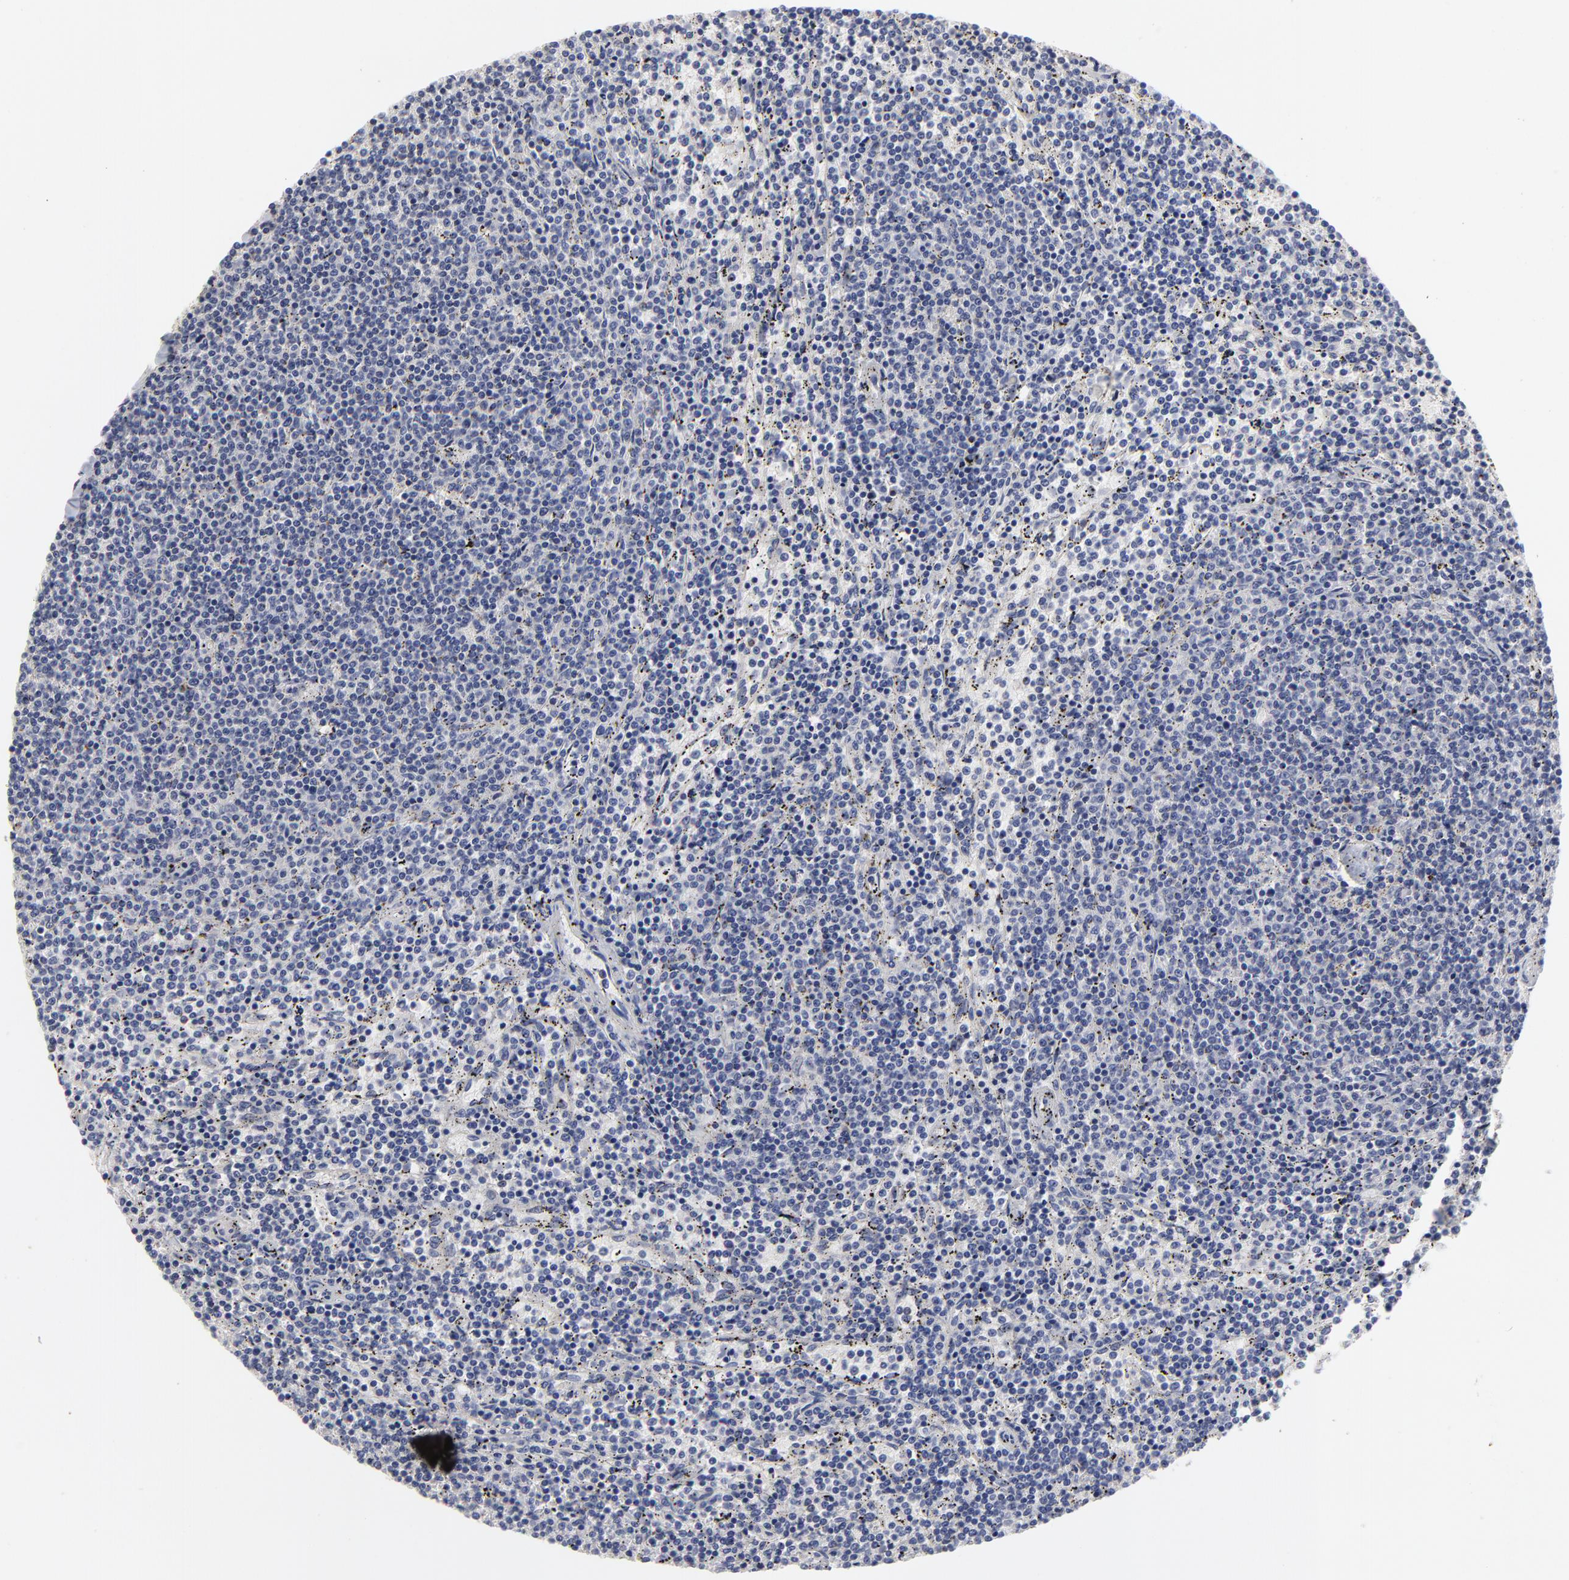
{"staining": {"intensity": "negative", "quantity": "none", "location": "none"}, "tissue": "lymphoma", "cell_type": "Tumor cells", "image_type": "cancer", "snomed": [{"axis": "morphology", "description": "Malignant lymphoma, non-Hodgkin's type, Low grade"}, {"axis": "topography", "description": "Spleen"}], "caption": "An image of human low-grade malignant lymphoma, non-Hodgkin's type is negative for staining in tumor cells.", "gene": "MAGEA10", "patient": {"sex": "female", "age": 50}}